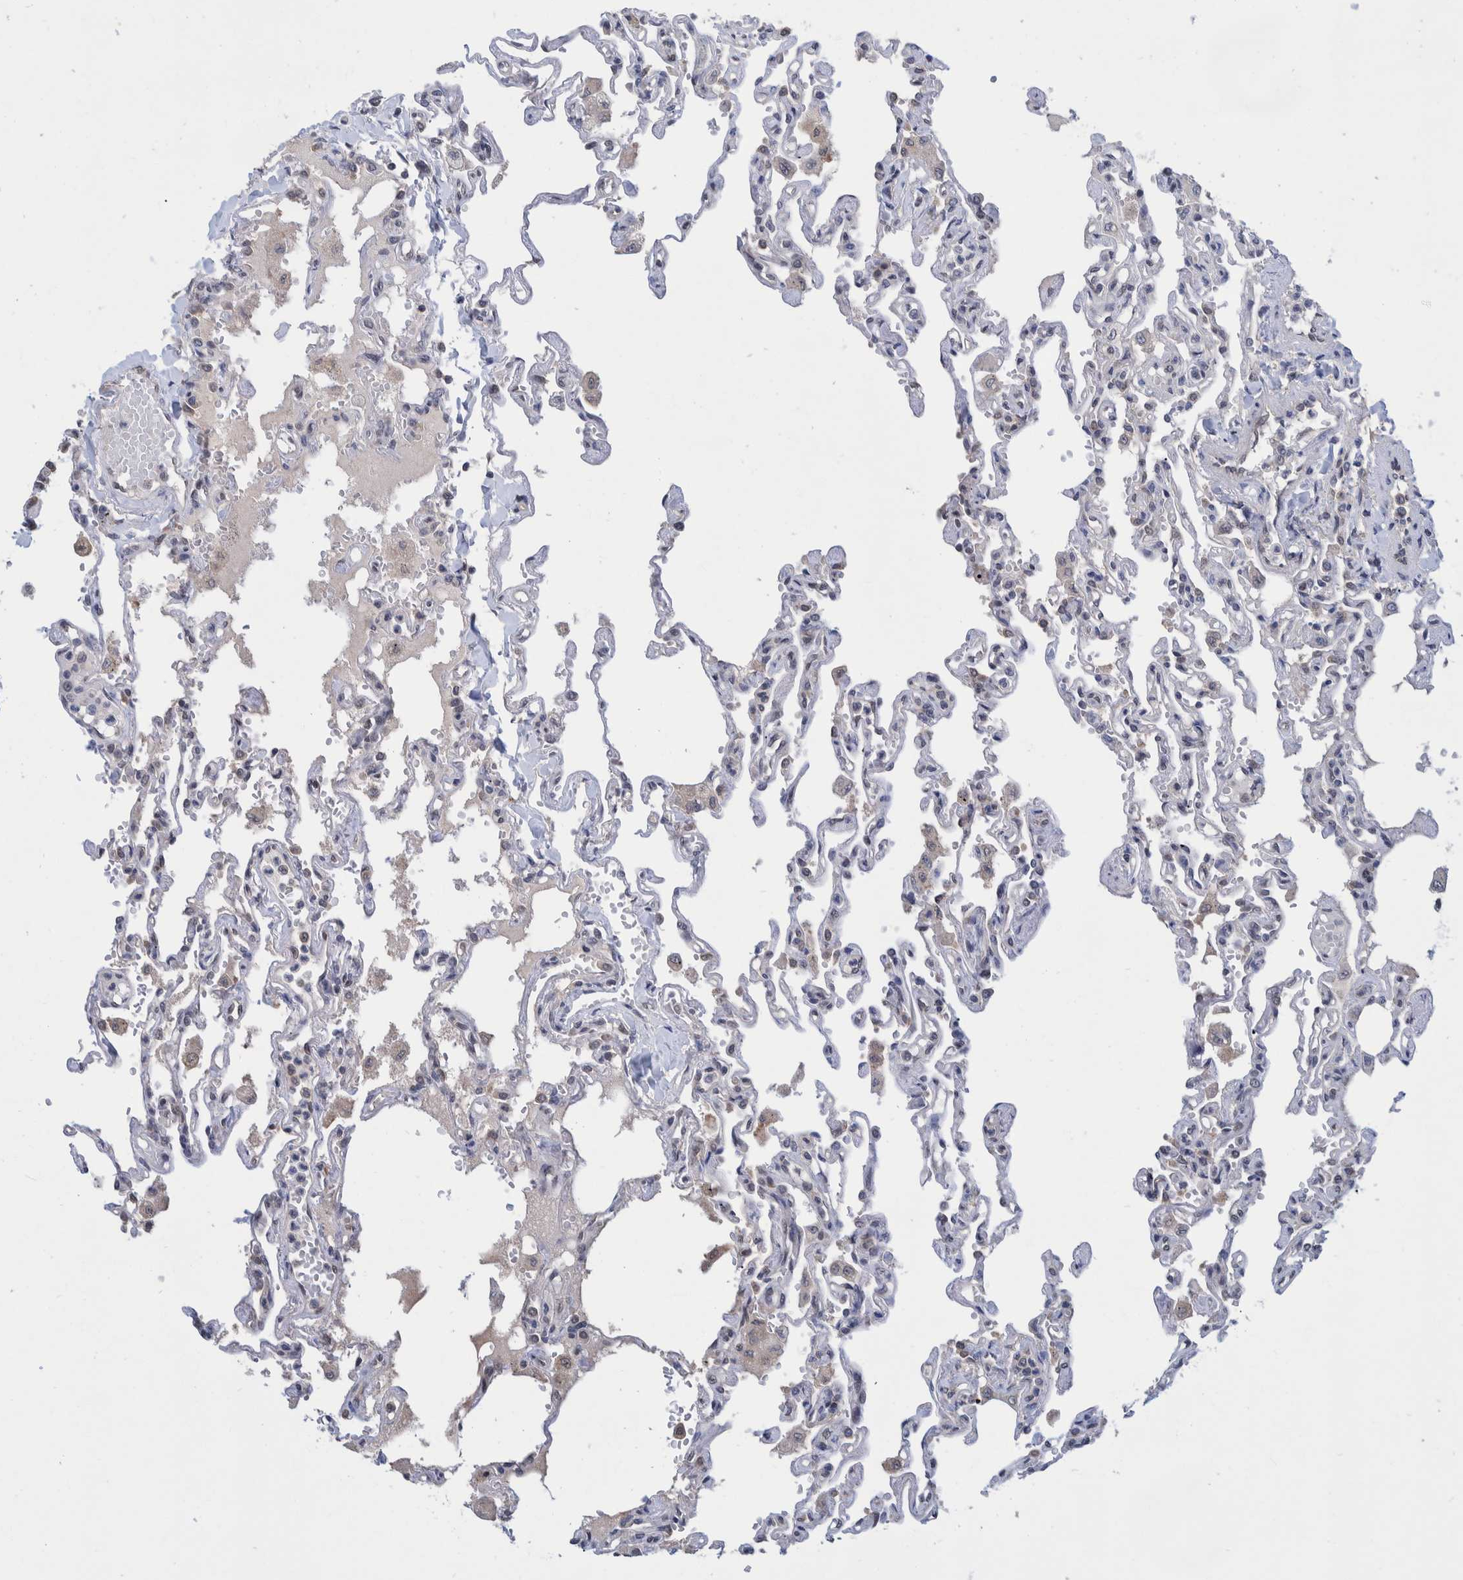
{"staining": {"intensity": "negative", "quantity": "none", "location": "none"}, "tissue": "lung", "cell_type": "Alveolar cells", "image_type": "normal", "snomed": [{"axis": "morphology", "description": "Normal tissue, NOS"}, {"axis": "topography", "description": "Lung"}], "caption": "Immunohistochemistry histopathology image of normal lung stained for a protein (brown), which demonstrates no expression in alveolar cells.", "gene": "PLPBP", "patient": {"sex": "male", "age": 21}}